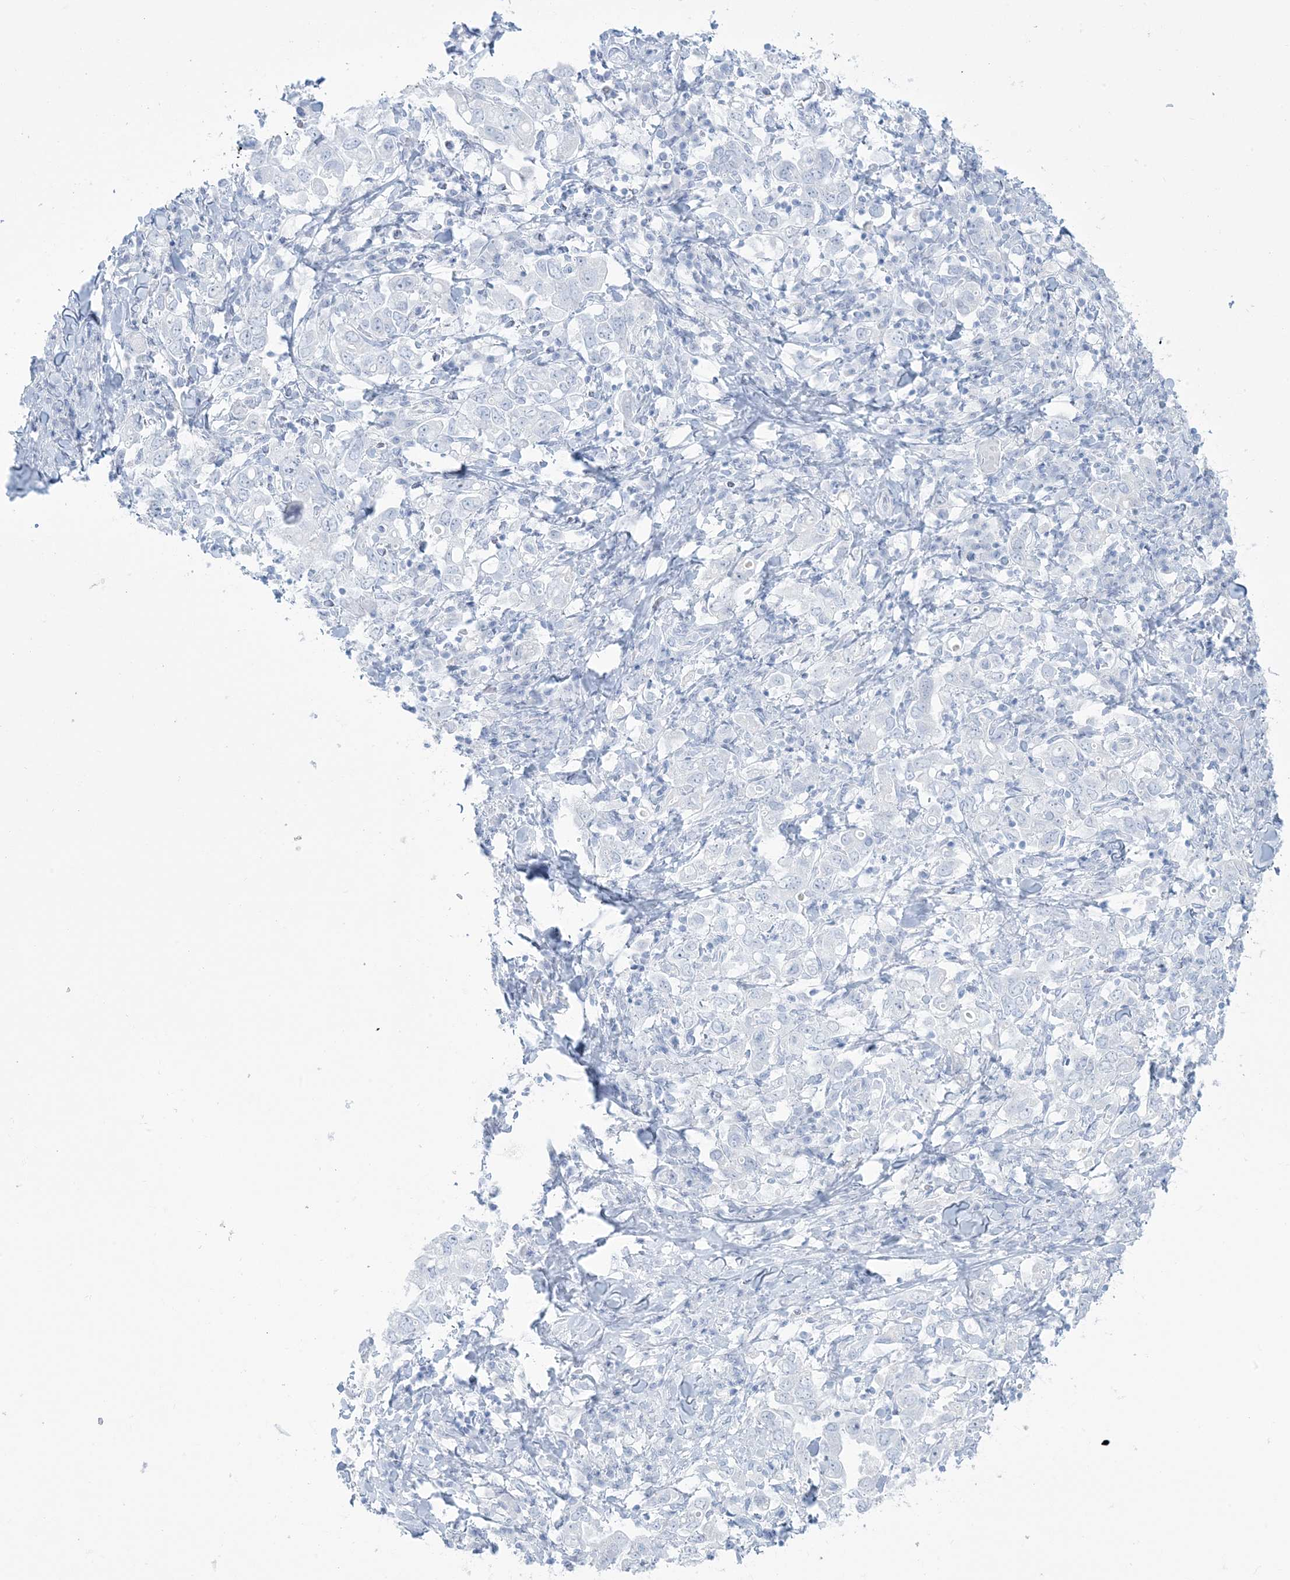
{"staining": {"intensity": "negative", "quantity": "none", "location": "none"}, "tissue": "stomach cancer", "cell_type": "Tumor cells", "image_type": "cancer", "snomed": [{"axis": "morphology", "description": "Adenocarcinoma, NOS"}, {"axis": "topography", "description": "Stomach, upper"}], "caption": "Tumor cells are negative for protein expression in human stomach adenocarcinoma.", "gene": "AGXT", "patient": {"sex": "male", "age": 62}}